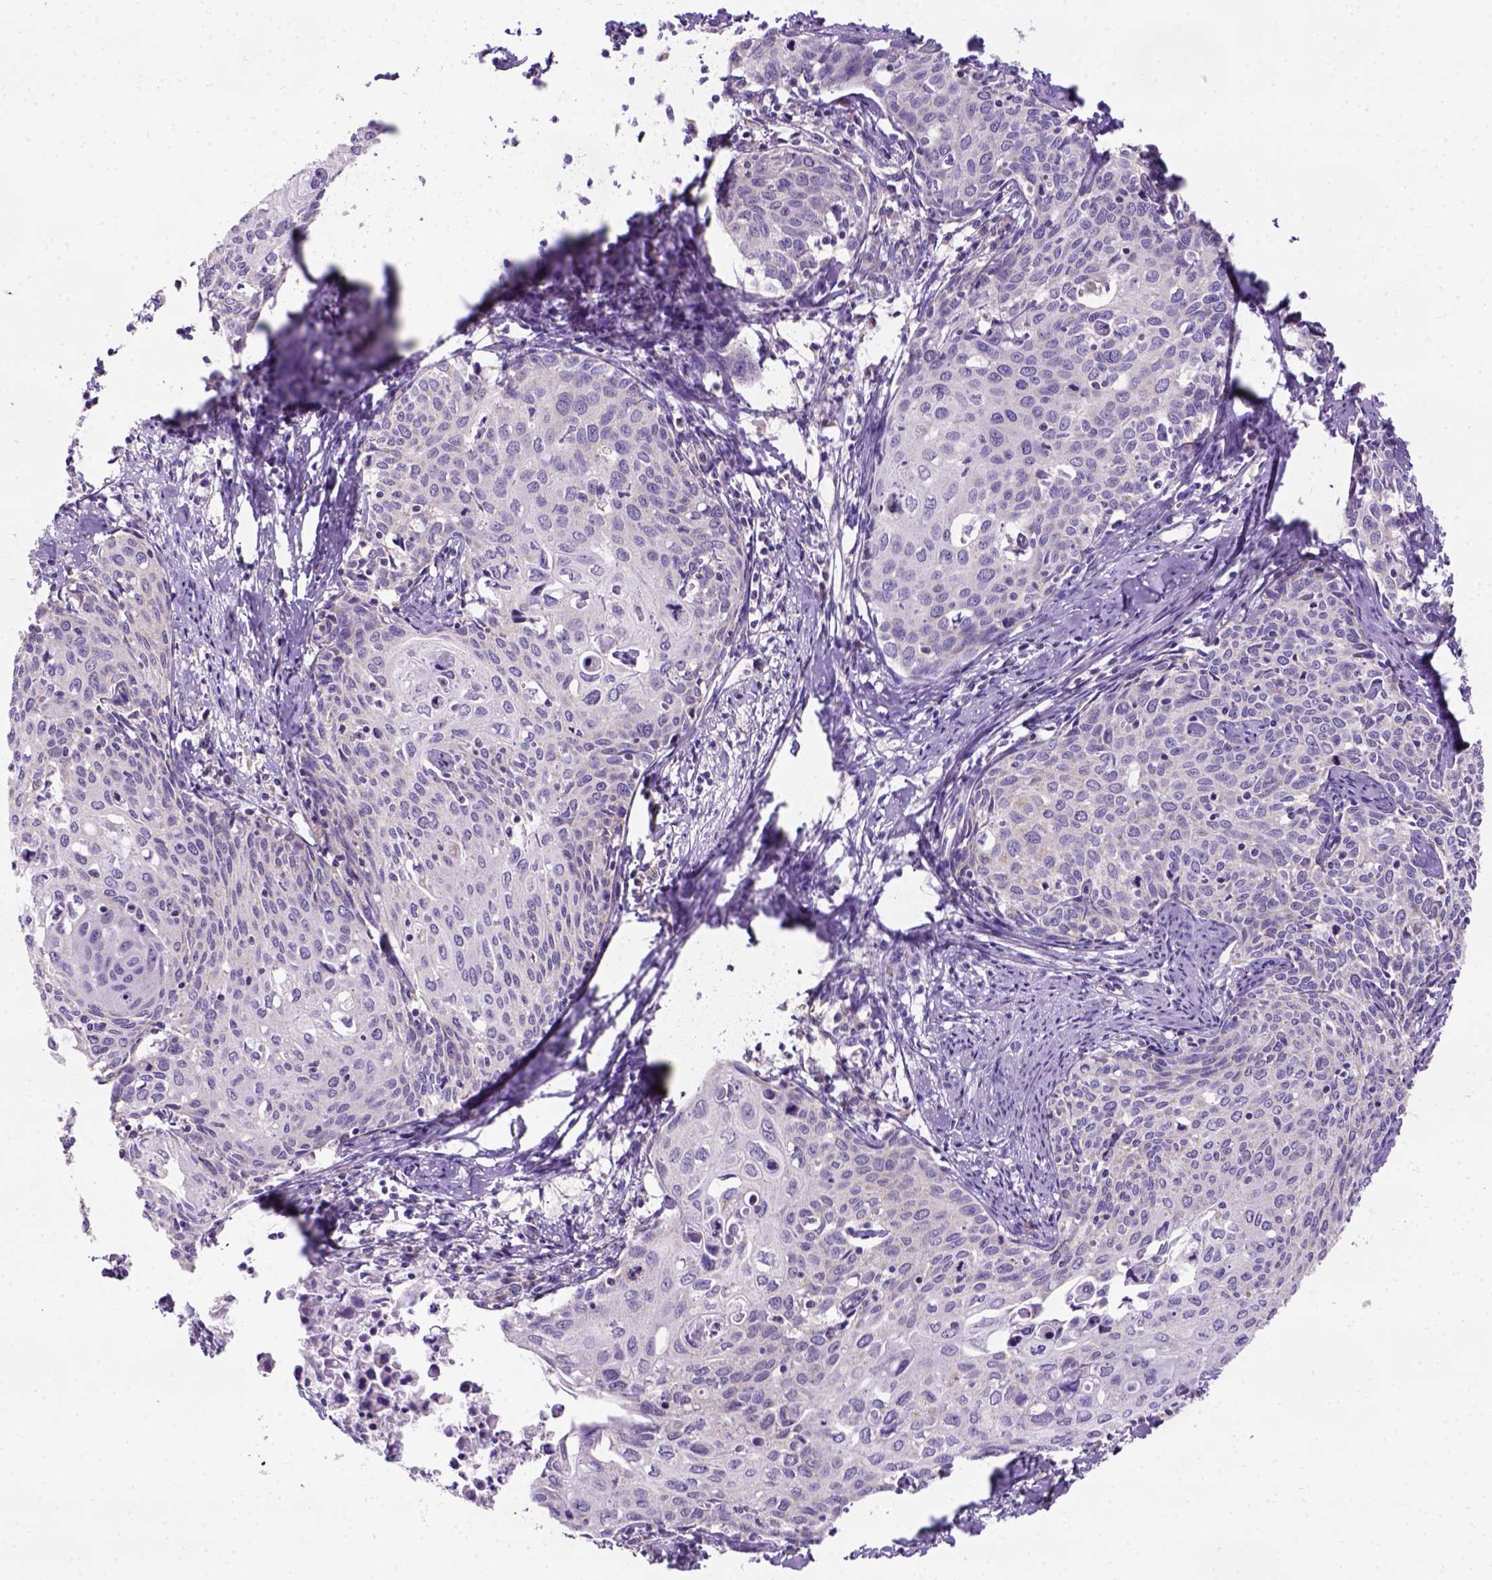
{"staining": {"intensity": "negative", "quantity": "none", "location": "none"}, "tissue": "cervical cancer", "cell_type": "Tumor cells", "image_type": "cancer", "snomed": [{"axis": "morphology", "description": "Squamous cell carcinoma, NOS"}, {"axis": "topography", "description": "Cervix"}], "caption": "Image shows no significant protein expression in tumor cells of cervical cancer.", "gene": "L2HGDH", "patient": {"sex": "female", "age": 62}}